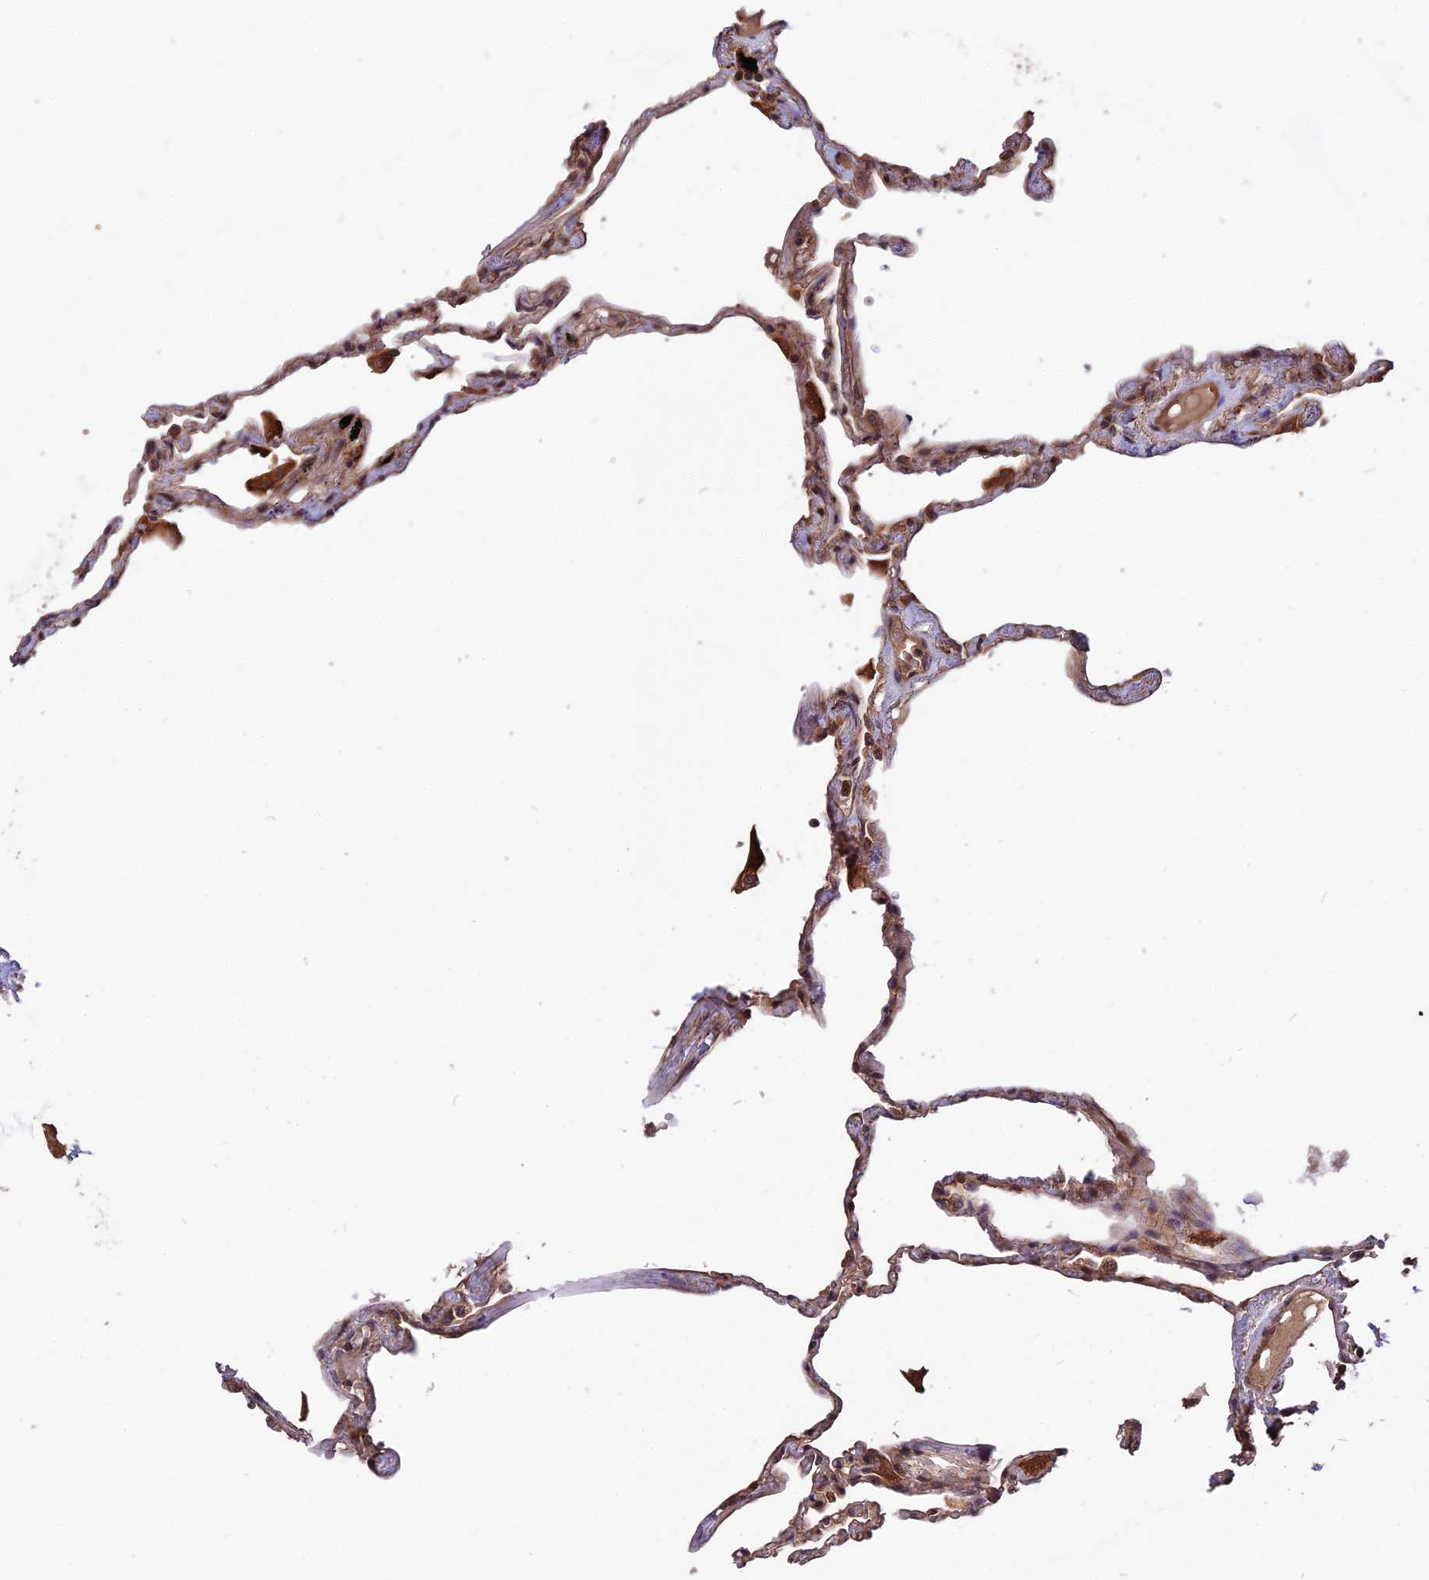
{"staining": {"intensity": "moderate", "quantity": "25%-75%", "location": "cytoplasmic/membranous"}, "tissue": "lung", "cell_type": "Alveolar cells", "image_type": "normal", "snomed": [{"axis": "morphology", "description": "Normal tissue, NOS"}, {"axis": "topography", "description": "Lung"}], "caption": "This image shows benign lung stained with IHC to label a protein in brown. The cytoplasmic/membranous of alveolar cells show moderate positivity for the protein. Nuclei are counter-stained blue.", "gene": "ESCO1", "patient": {"sex": "female", "age": 67}}